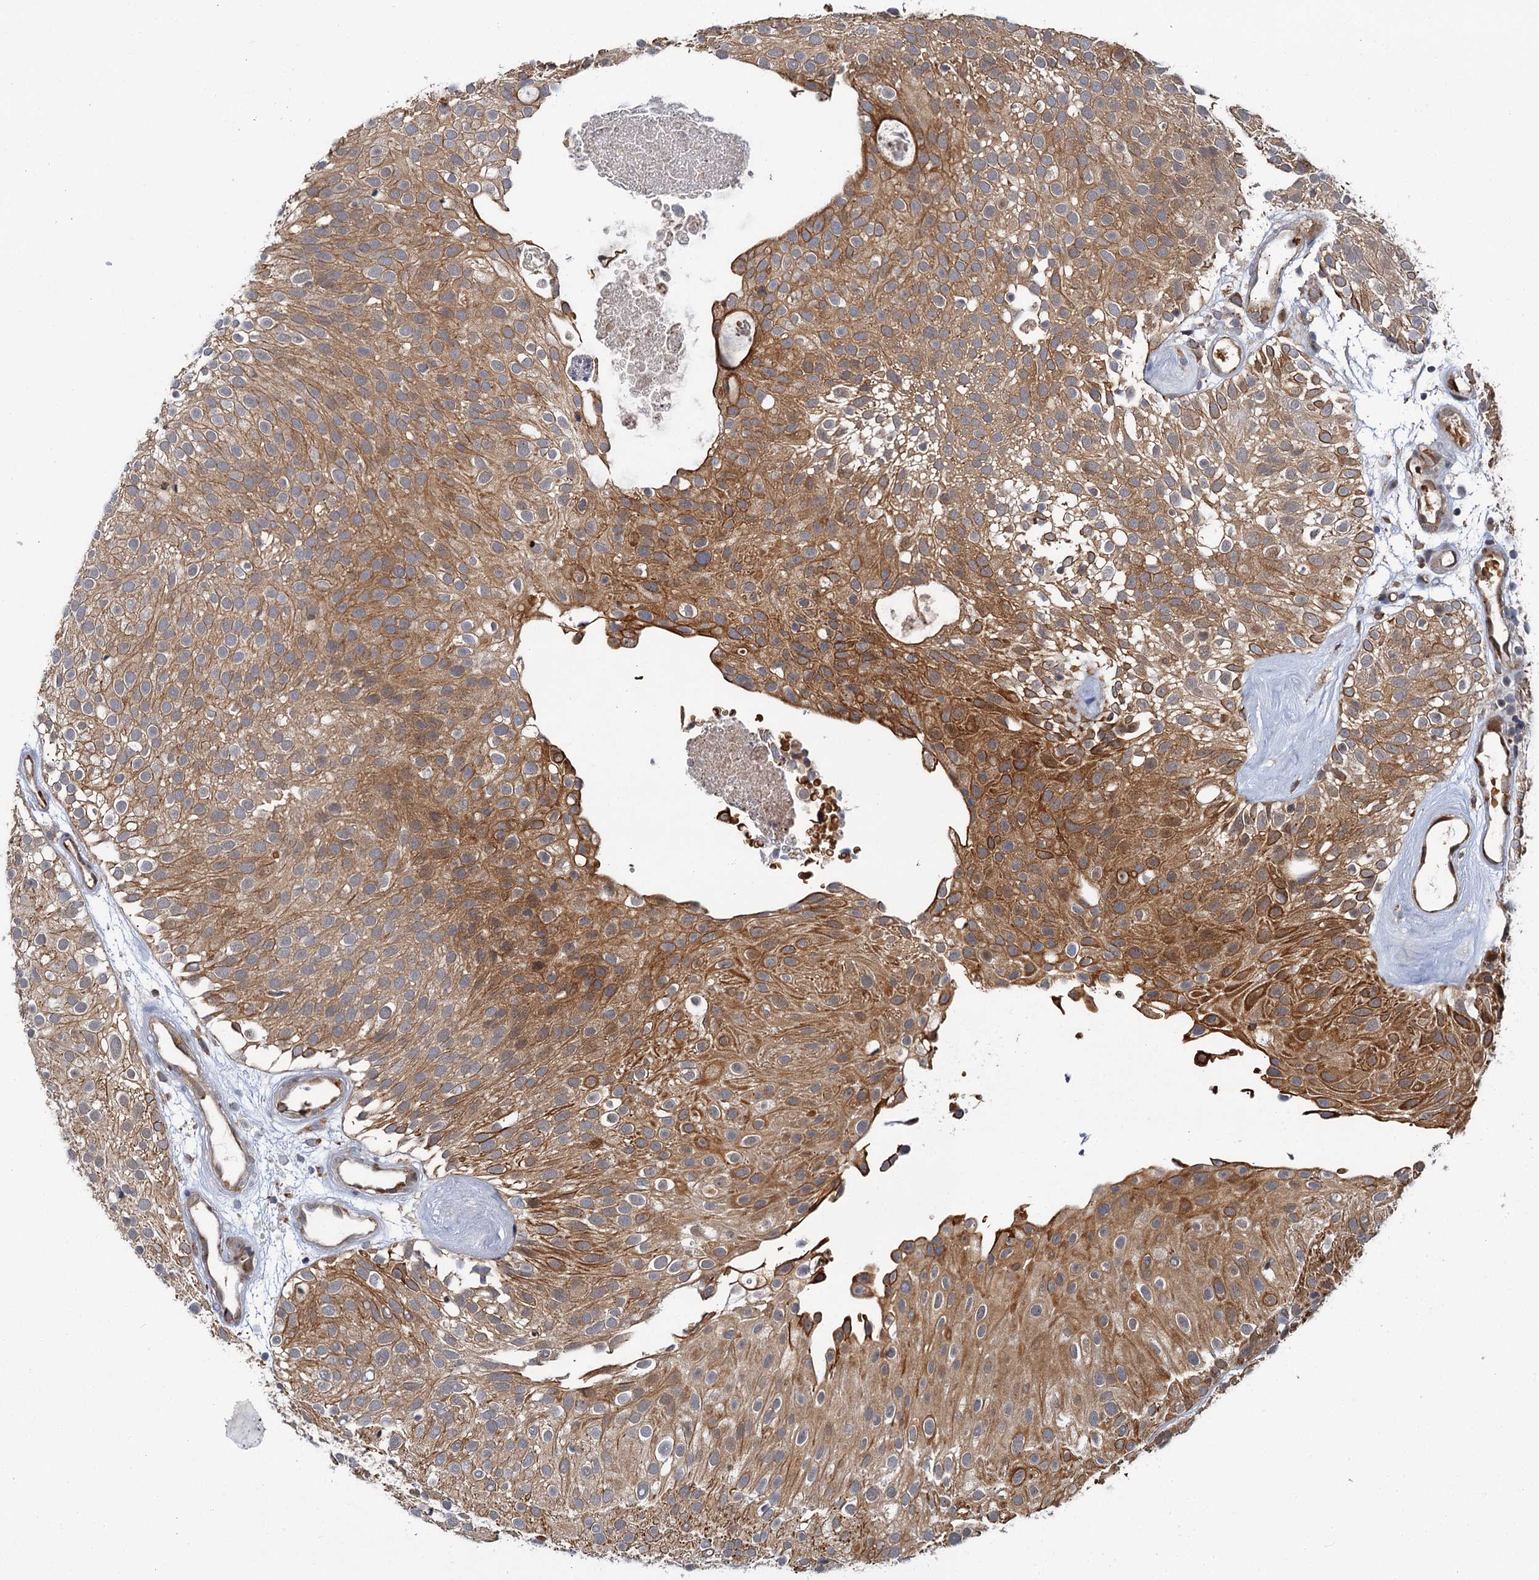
{"staining": {"intensity": "moderate", "quantity": ">75%", "location": "cytoplasmic/membranous"}, "tissue": "urothelial cancer", "cell_type": "Tumor cells", "image_type": "cancer", "snomed": [{"axis": "morphology", "description": "Urothelial carcinoma, Low grade"}, {"axis": "topography", "description": "Urinary bladder"}], "caption": "A photomicrograph of human urothelial cancer stained for a protein exhibits moderate cytoplasmic/membranous brown staining in tumor cells.", "gene": "APBA2", "patient": {"sex": "male", "age": 78}}